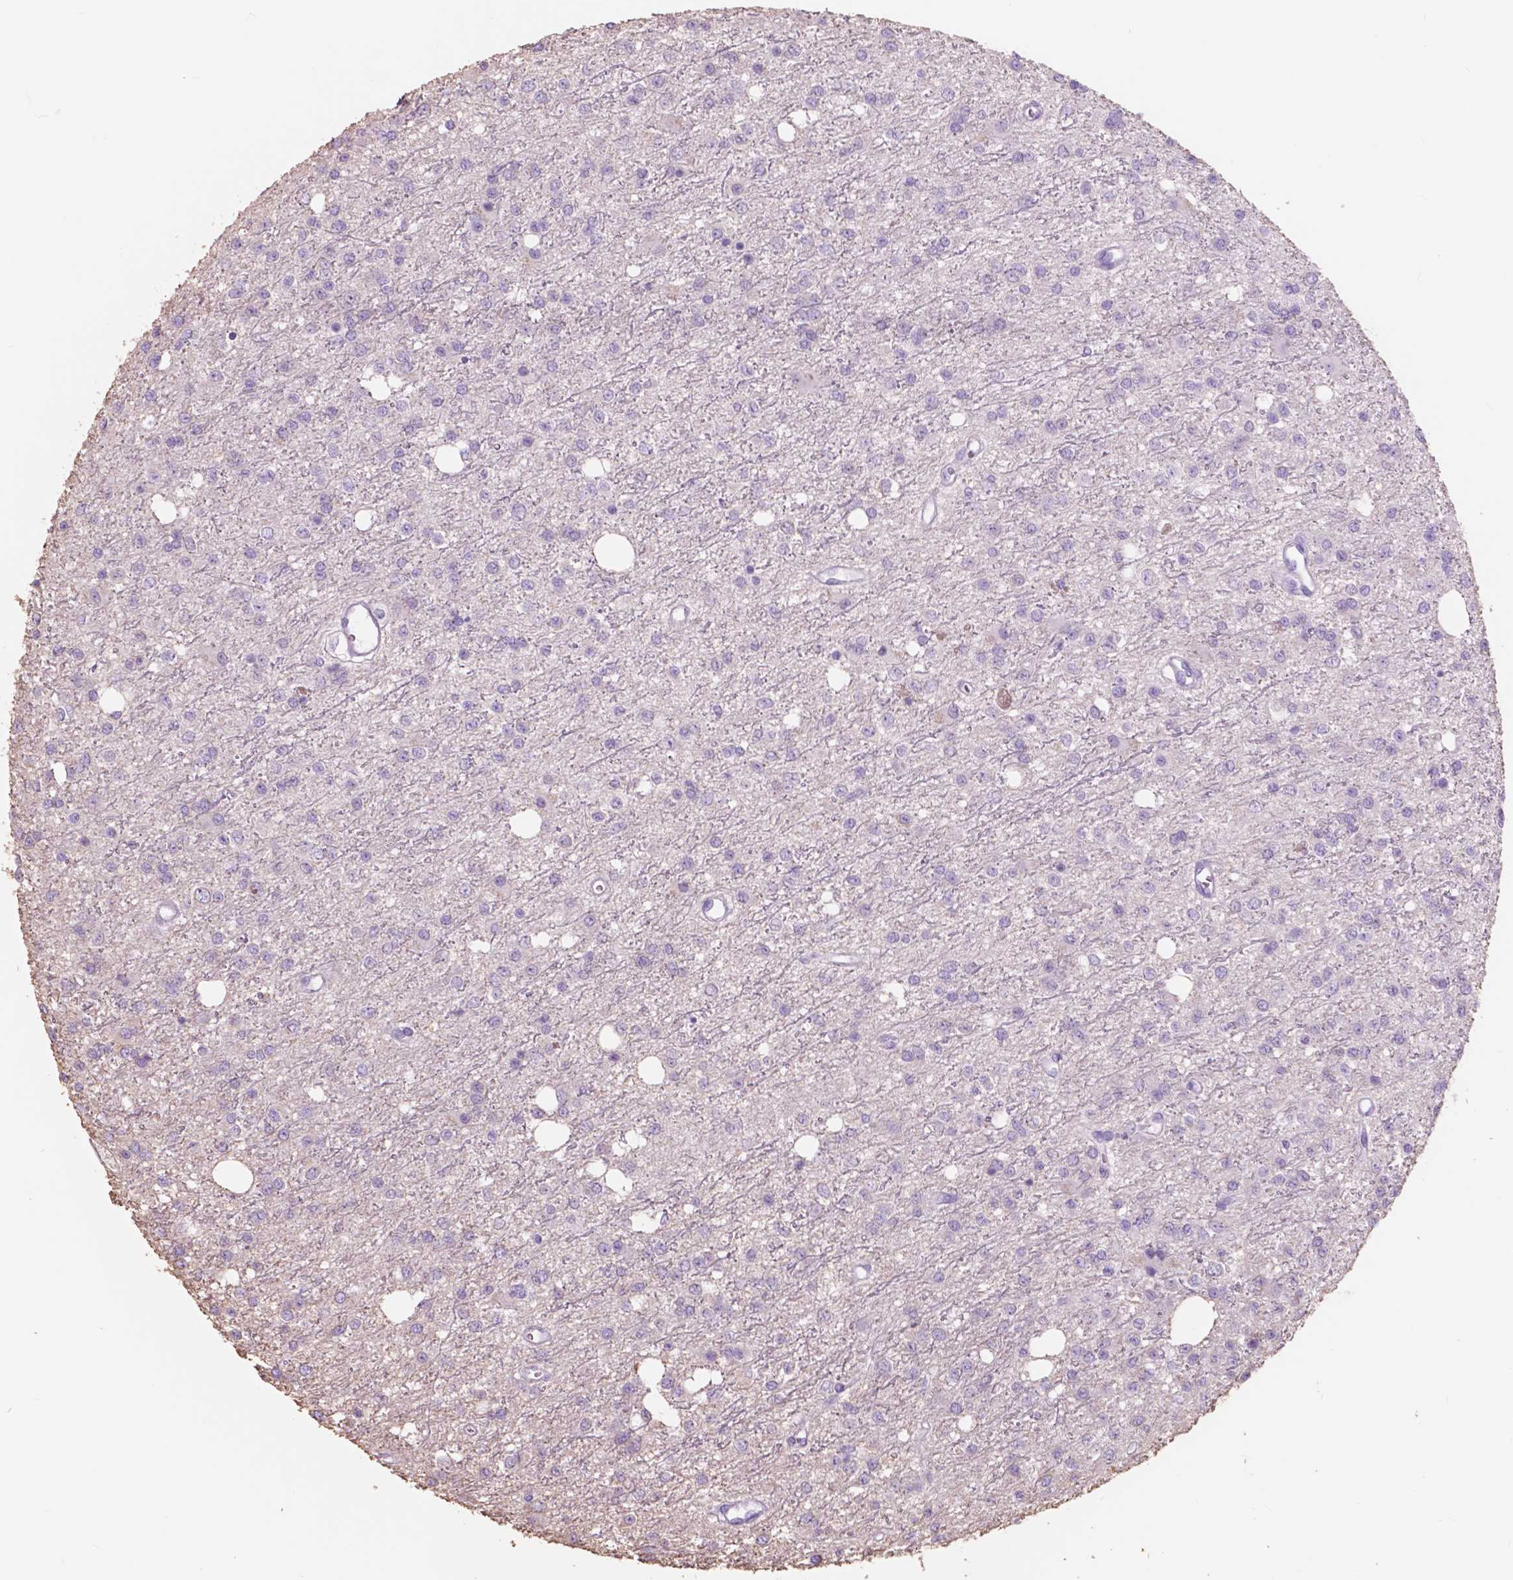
{"staining": {"intensity": "negative", "quantity": "none", "location": "none"}, "tissue": "glioma", "cell_type": "Tumor cells", "image_type": "cancer", "snomed": [{"axis": "morphology", "description": "Glioma, malignant, Low grade"}, {"axis": "topography", "description": "Brain"}], "caption": "Glioma was stained to show a protein in brown. There is no significant staining in tumor cells.", "gene": "FXYD2", "patient": {"sex": "female", "age": 45}}